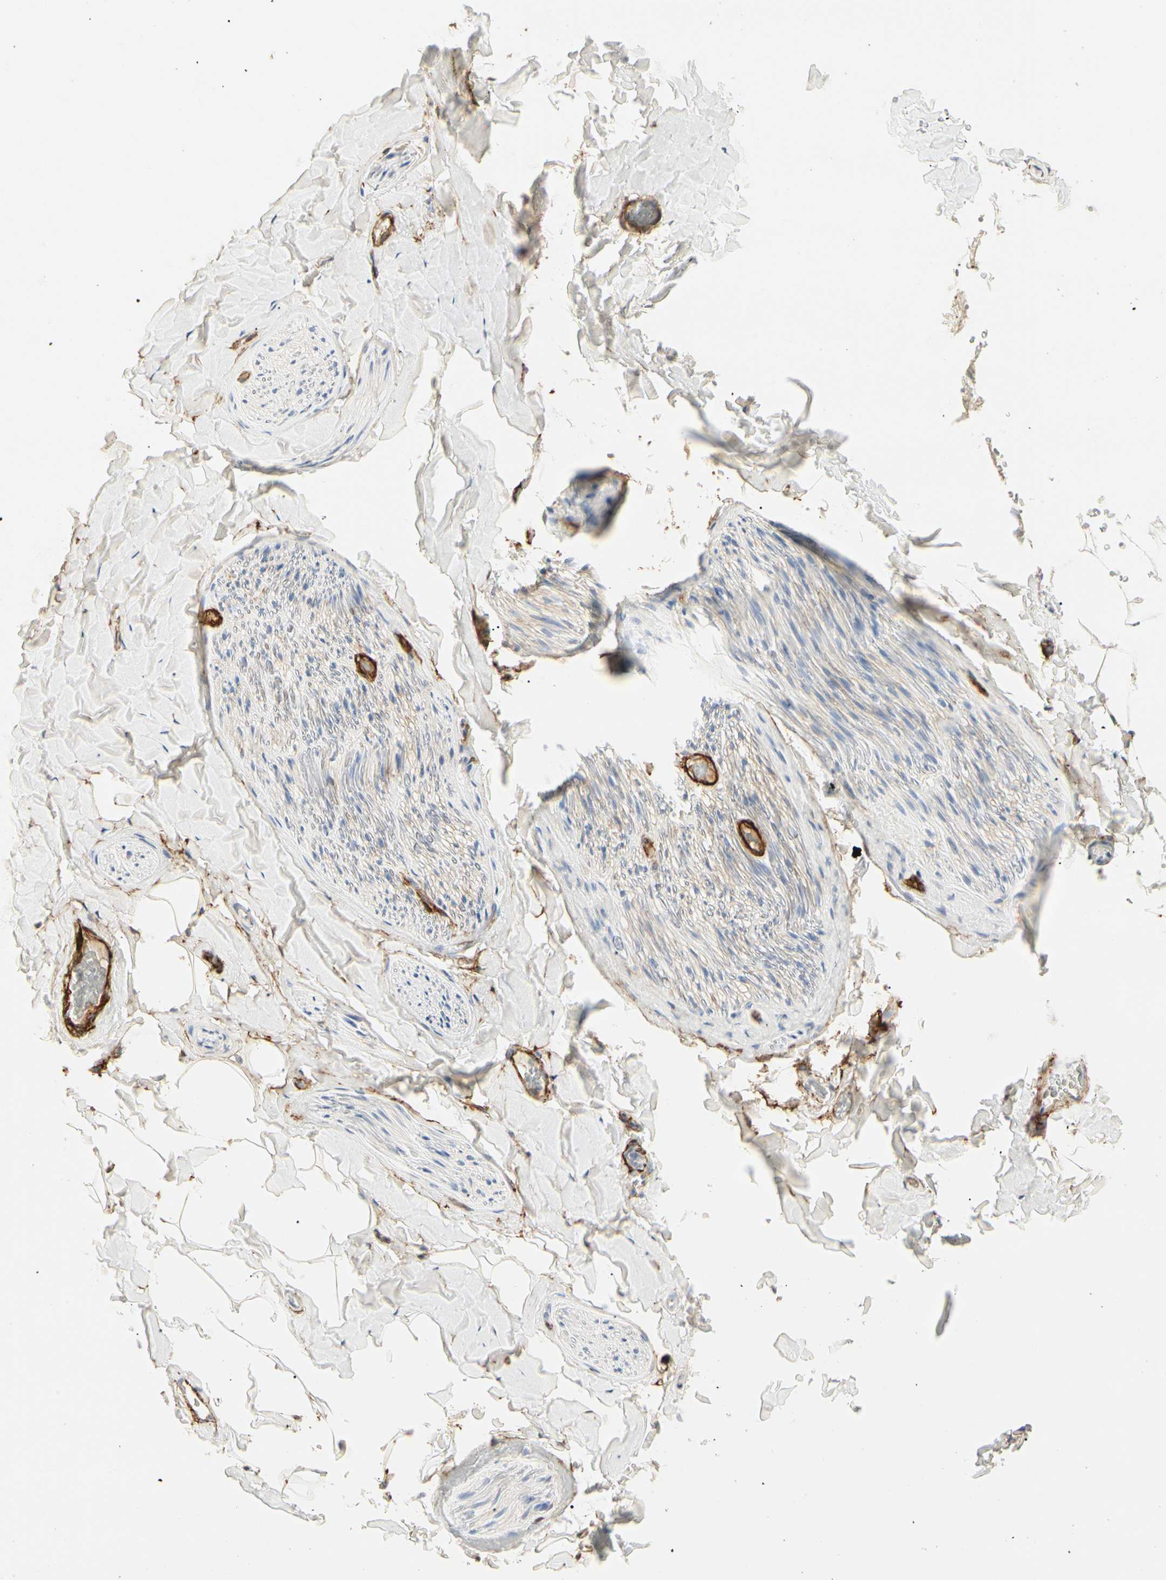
{"staining": {"intensity": "moderate", "quantity": ">75%", "location": "cytoplasmic/membranous"}, "tissue": "adipose tissue", "cell_type": "Adipocytes", "image_type": "normal", "snomed": [{"axis": "morphology", "description": "Normal tissue, NOS"}, {"axis": "topography", "description": "Peripheral nerve tissue"}], "caption": "Immunohistochemistry (IHC) of normal human adipose tissue reveals medium levels of moderate cytoplasmic/membranous positivity in about >75% of adipocytes.", "gene": "GGT5", "patient": {"sex": "male", "age": 70}}